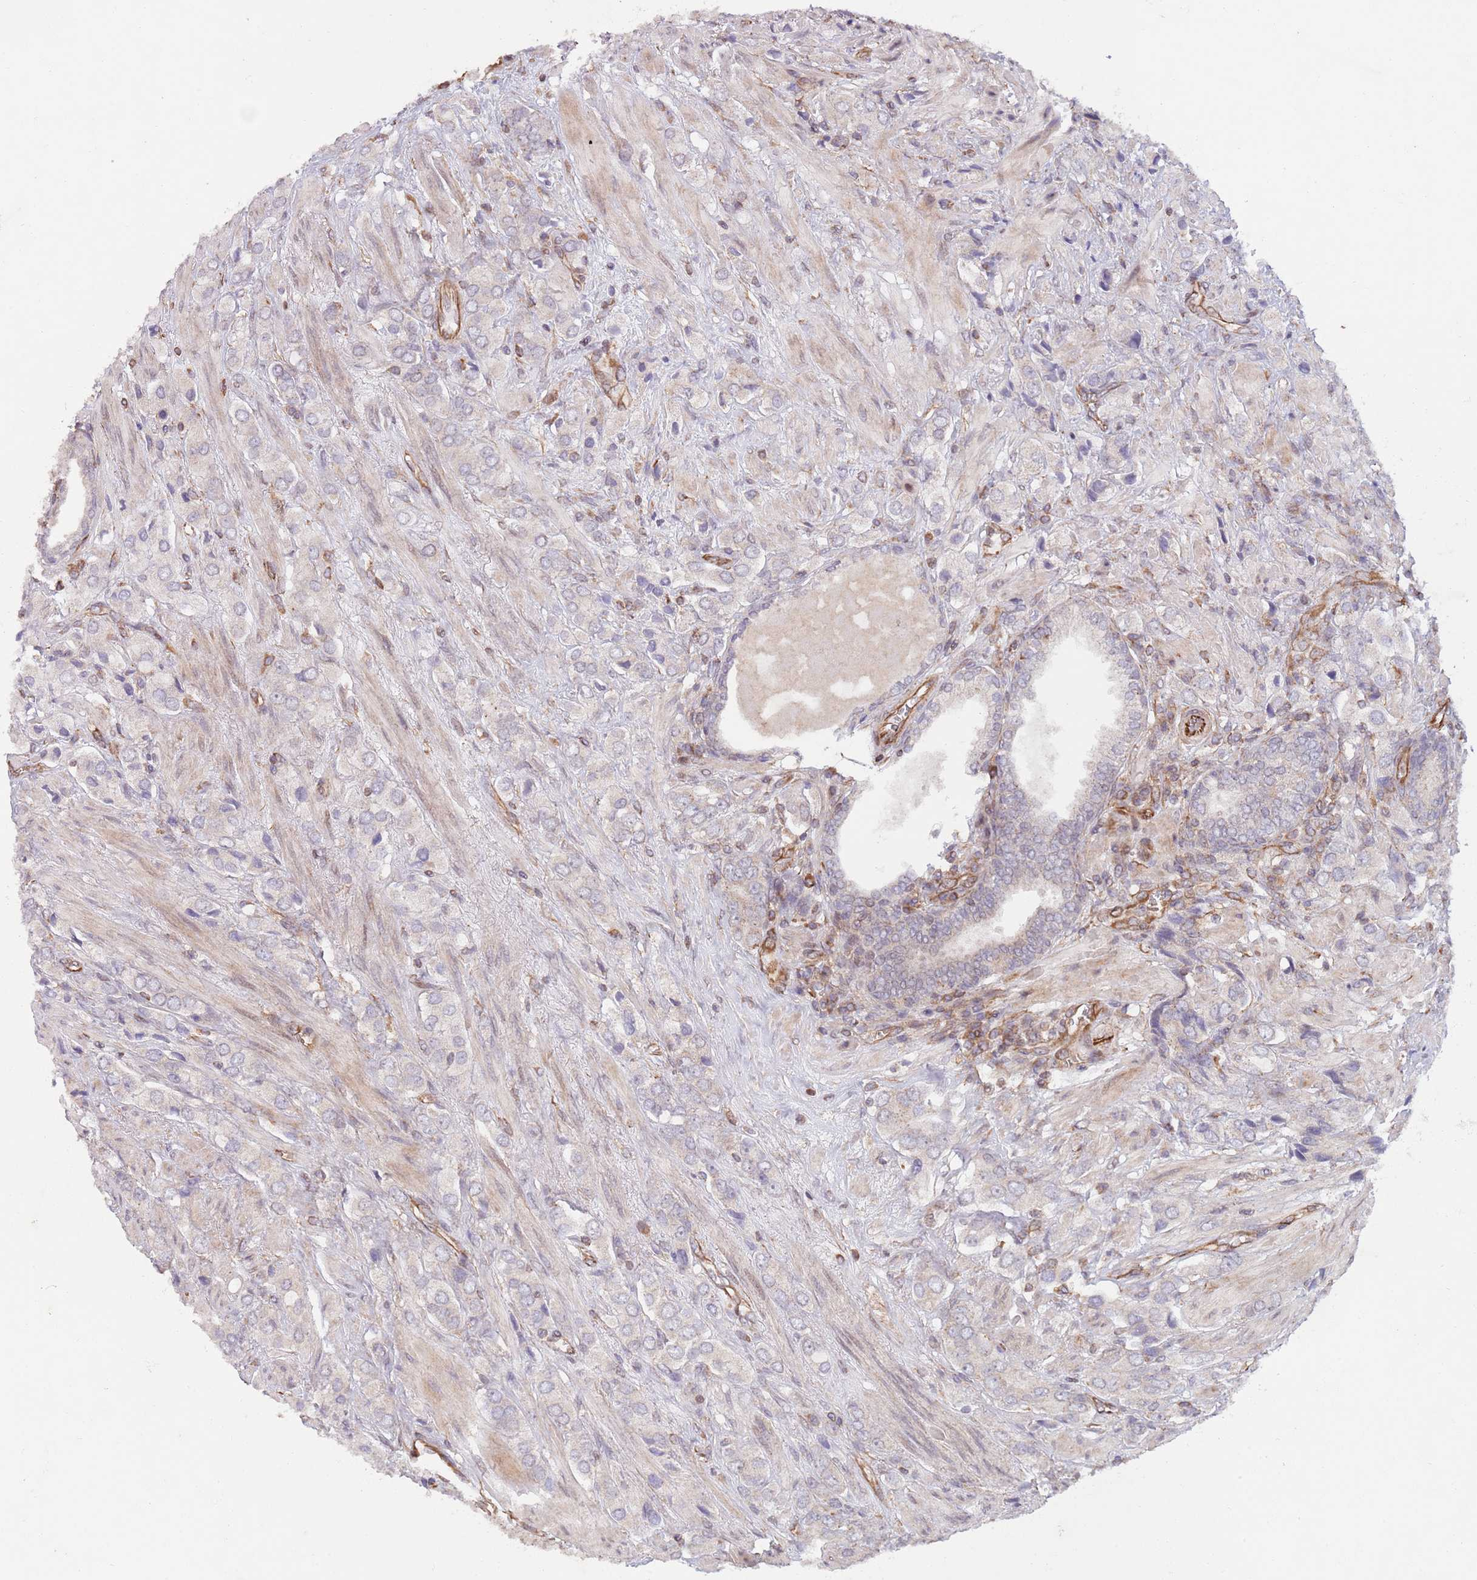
{"staining": {"intensity": "negative", "quantity": "none", "location": "none"}, "tissue": "prostate cancer", "cell_type": "Tumor cells", "image_type": "cancer", "snomed": [{"axis": "morphology", "description": "Adenocarcinoma, High grade"}, {"axis": "topography", "description": "Prostate and seminal vesicle, NOS"}], "caption": "An IHC micrograph of prostate cancer (adenocarcinoma (high-grade)) is shown. There is no staining in tumor cells of prostate cancer (adenocarcinoma (high-grade)).", "gene": "CHD9", "patient": {"sex": "male", "age": 64}}